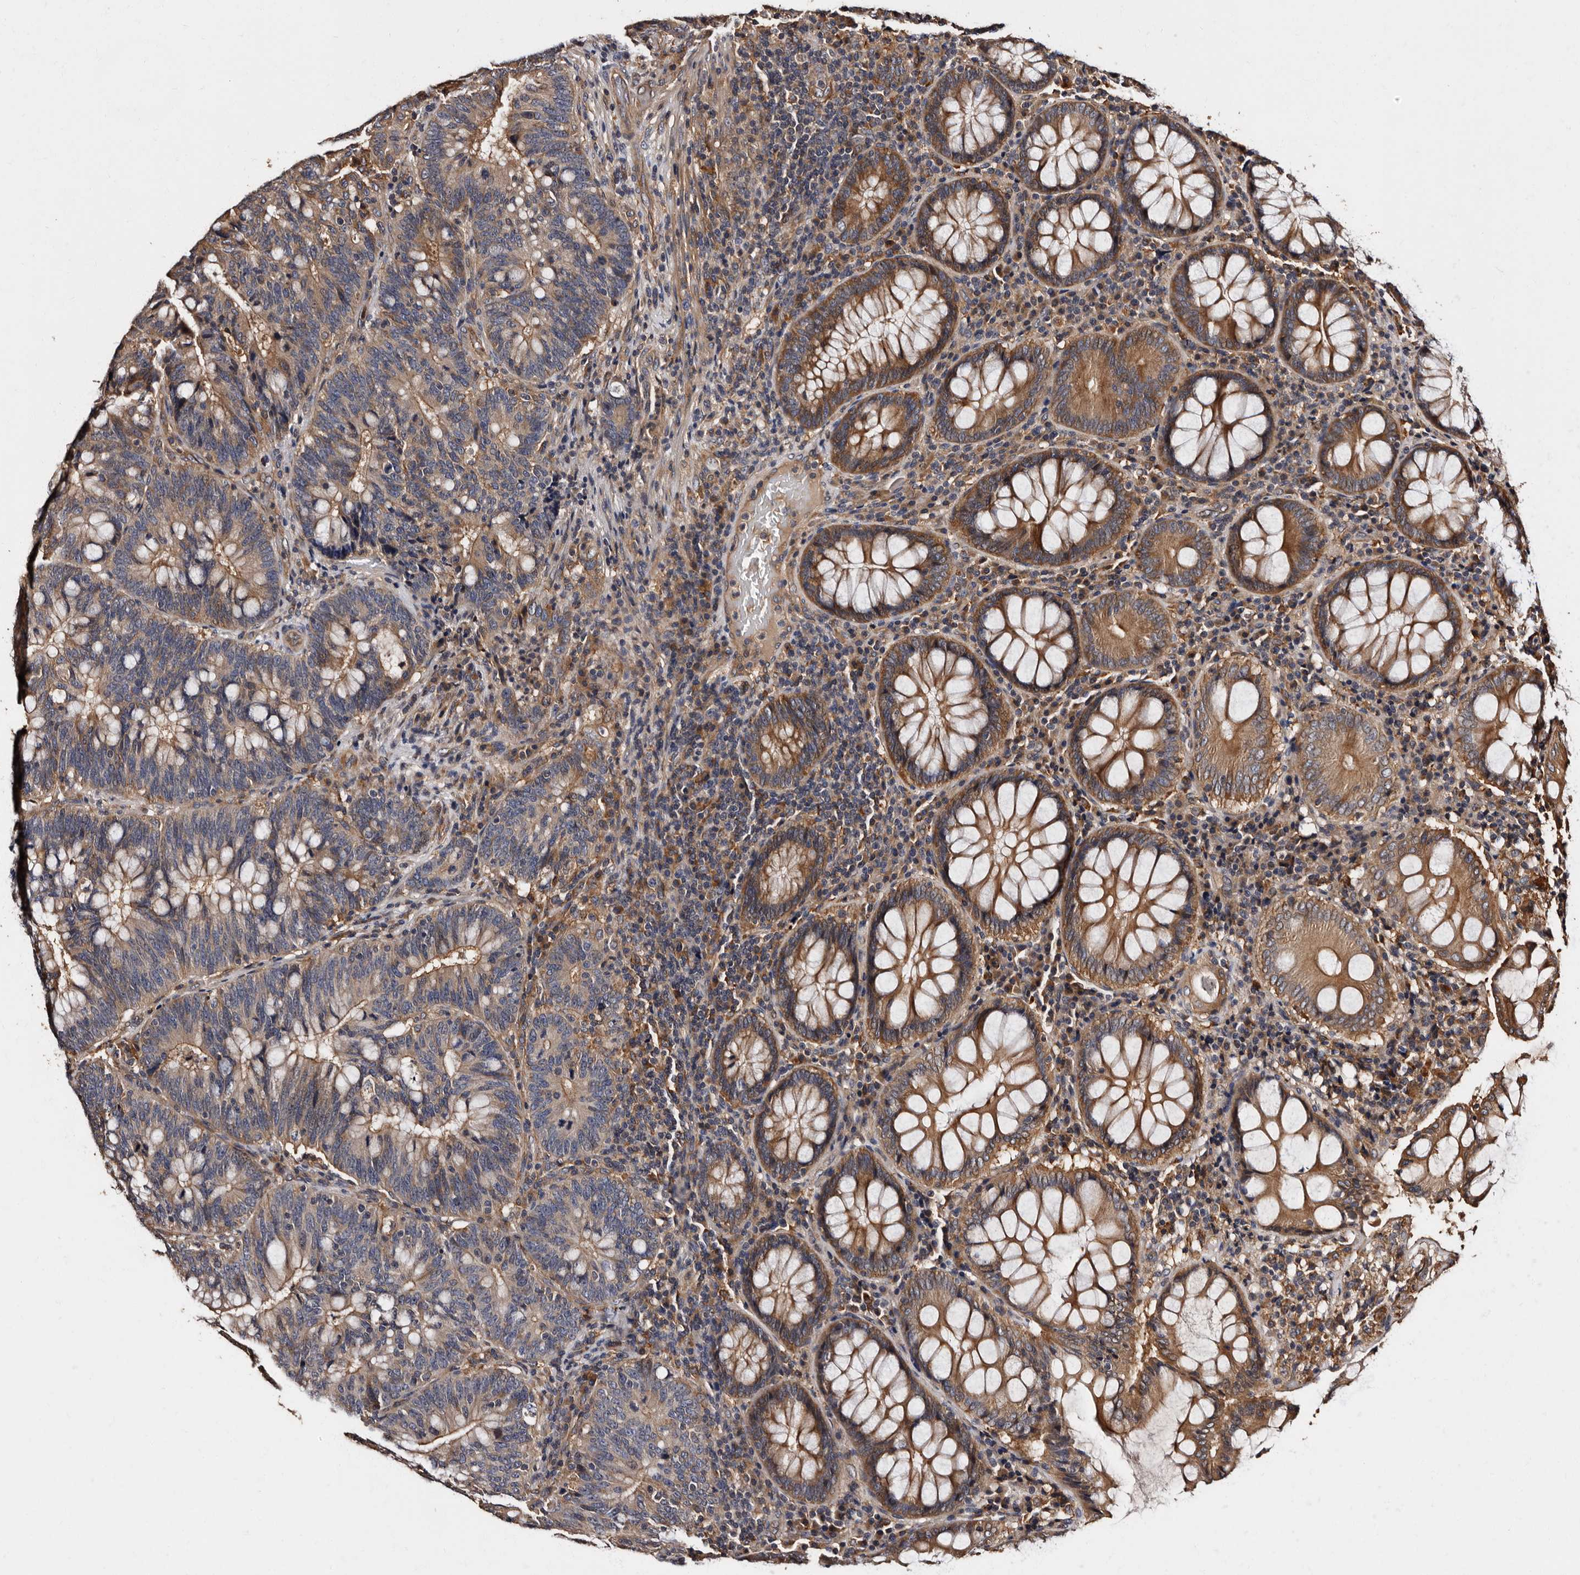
{"staining": {"intensity": "moderate", "quantity": ">75%", "location": "cytoplasmic/membranous"}, "tissue": "colorectal cancer", "cell_type": "Tumor cells", "image_type": "cancer", "snomed": [{"axis": "morphology", "description": "Adenocarcinoma, NOS"}, {"axis": "topography", "description": "Colon"}], "caption": "A brown stain highlights moderate cytoplasmic/membranous expression of a protein in colorectal cancer (adenocarcinoma) tumor cells.", "gene": "ADCK5", "patient": {"sex": "female", "age": 66}}